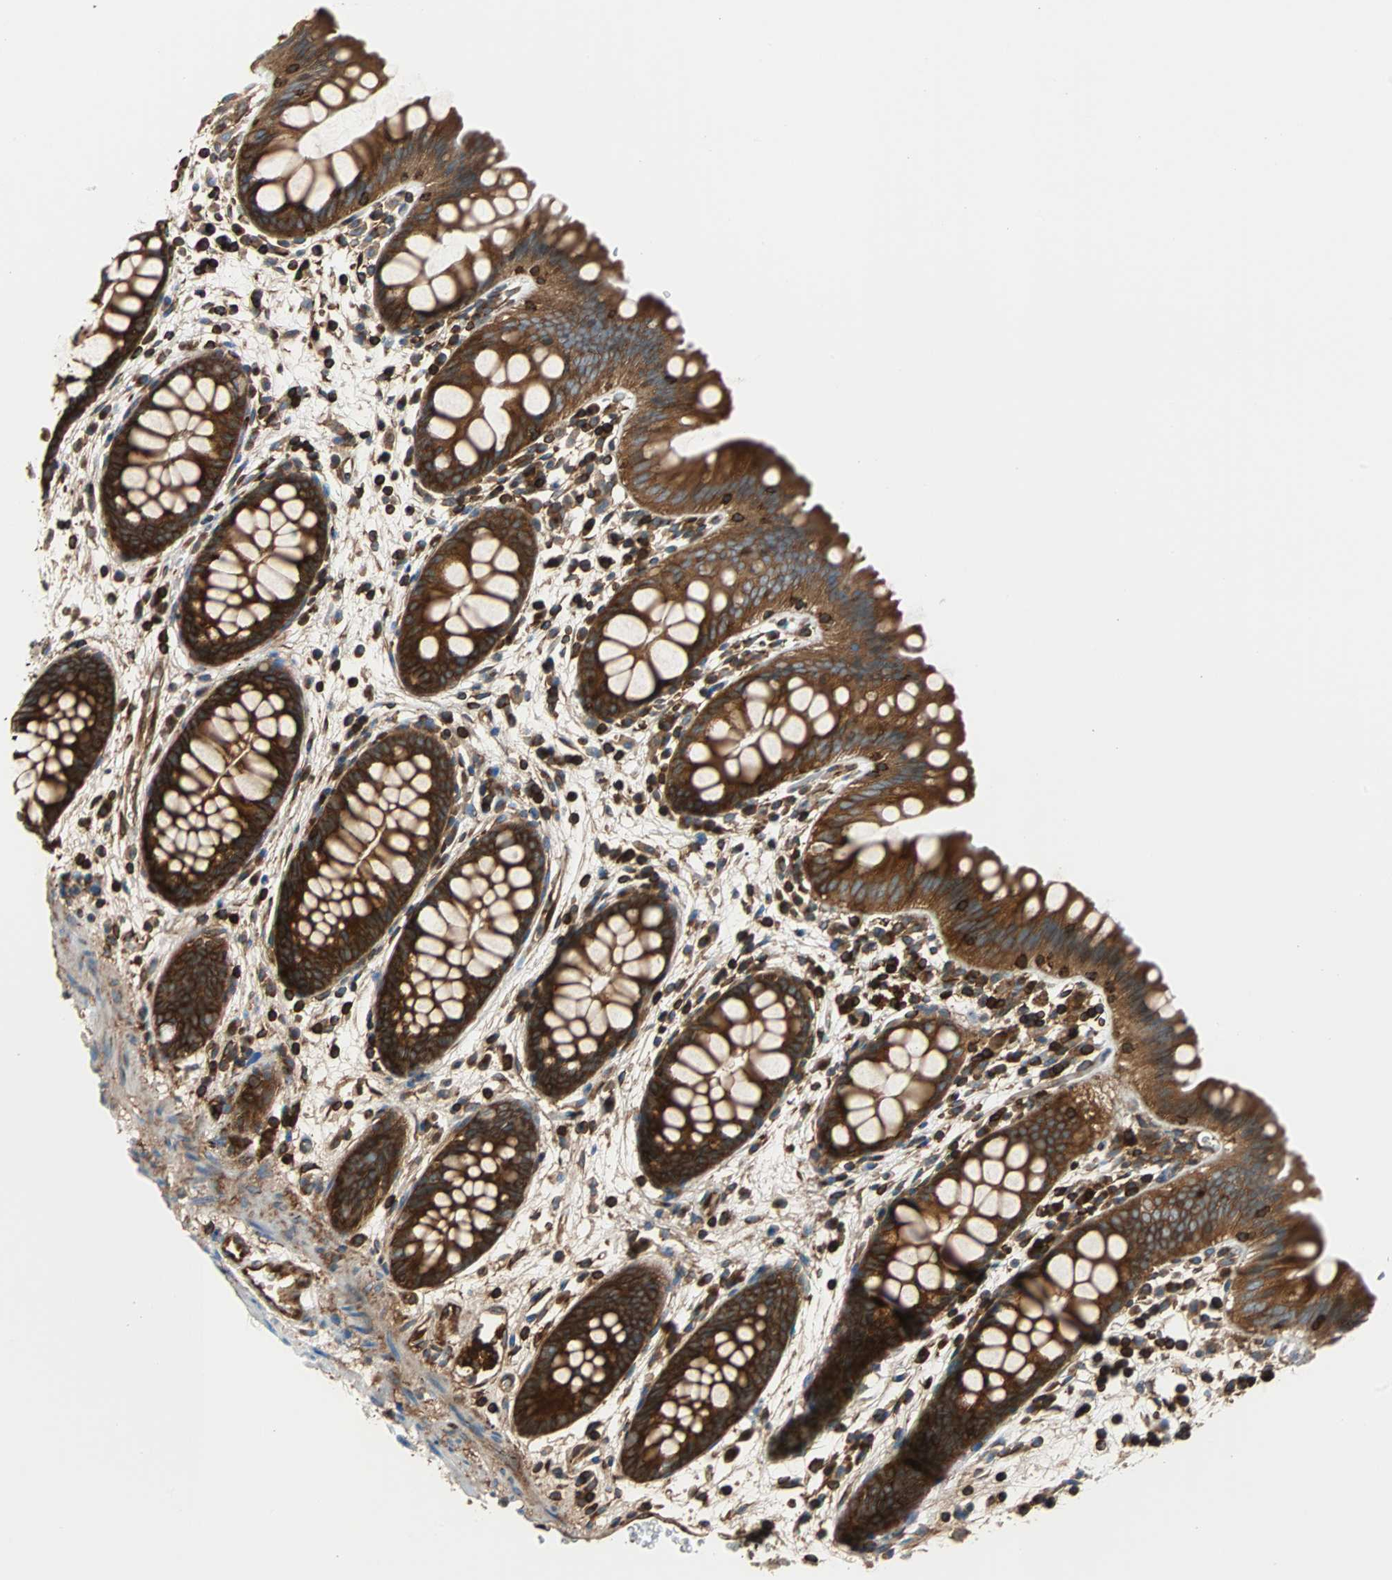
{"staining": {"intensity": "moderate", "quantity": ">75%", "location": "cytoplasmic/membranous"}, "tissue": "colon", "cell_type": "Endothelial cells", "image_type": "normal", "snomed": [{"axis": "morphology", "description": "Normal tissue, NOS"}, {"axis": "topography", "description": "Smooth muscle"}, {"axis": "topography", "description": "Colon"}], "caption": "Immunohistochemical staining of unremarkable colon exhibits >75% levels of moderate cytoplasmic/membranous protein expression in approximately >75% of endothelial cells. (DAB (3,3'-diaminobenzidine) = brown stain, brightfield microscopy at high magnification).", "gene": "RELA", "patient": {"sex": "male", "age": 67}}